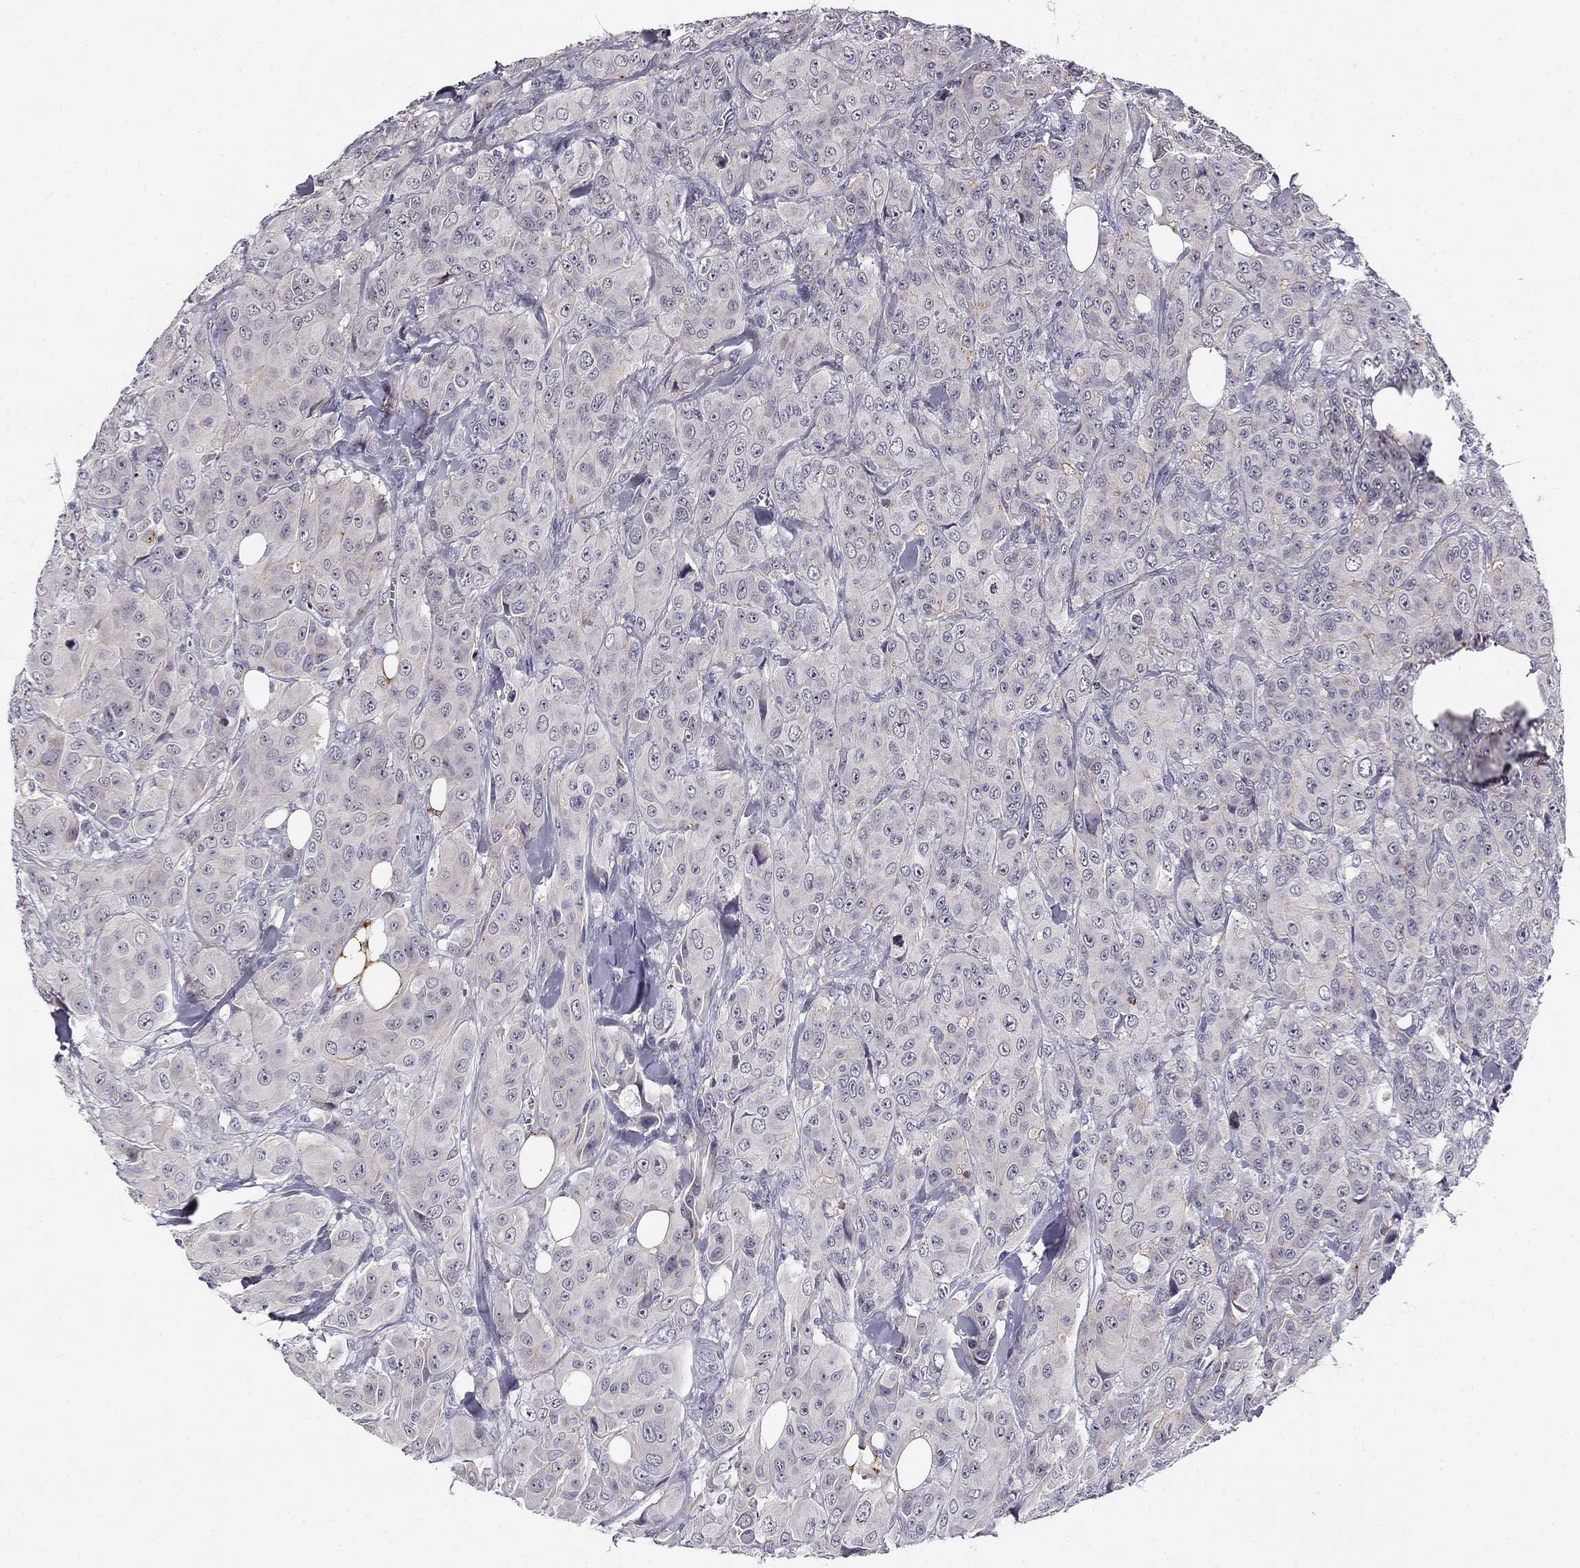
{"staining": {"intensity": "negative", "quantity": "none", "location": "none"}, "tissue": "breast cancer", "cell_type": "Tumor cells", "image_type": "cancer", "snomed": [{"axis": "morphology", "description": "Duct carcinoma"}, {"axis": "topography", "description": "Breast"}], "caption": "Immunohistochemical staining of human breast cancer (intraductal carcinoma) exhibits no significant staining in tumor cells.", "gene": "CNR1", "patient": {"sex": "female", "age": 43}}